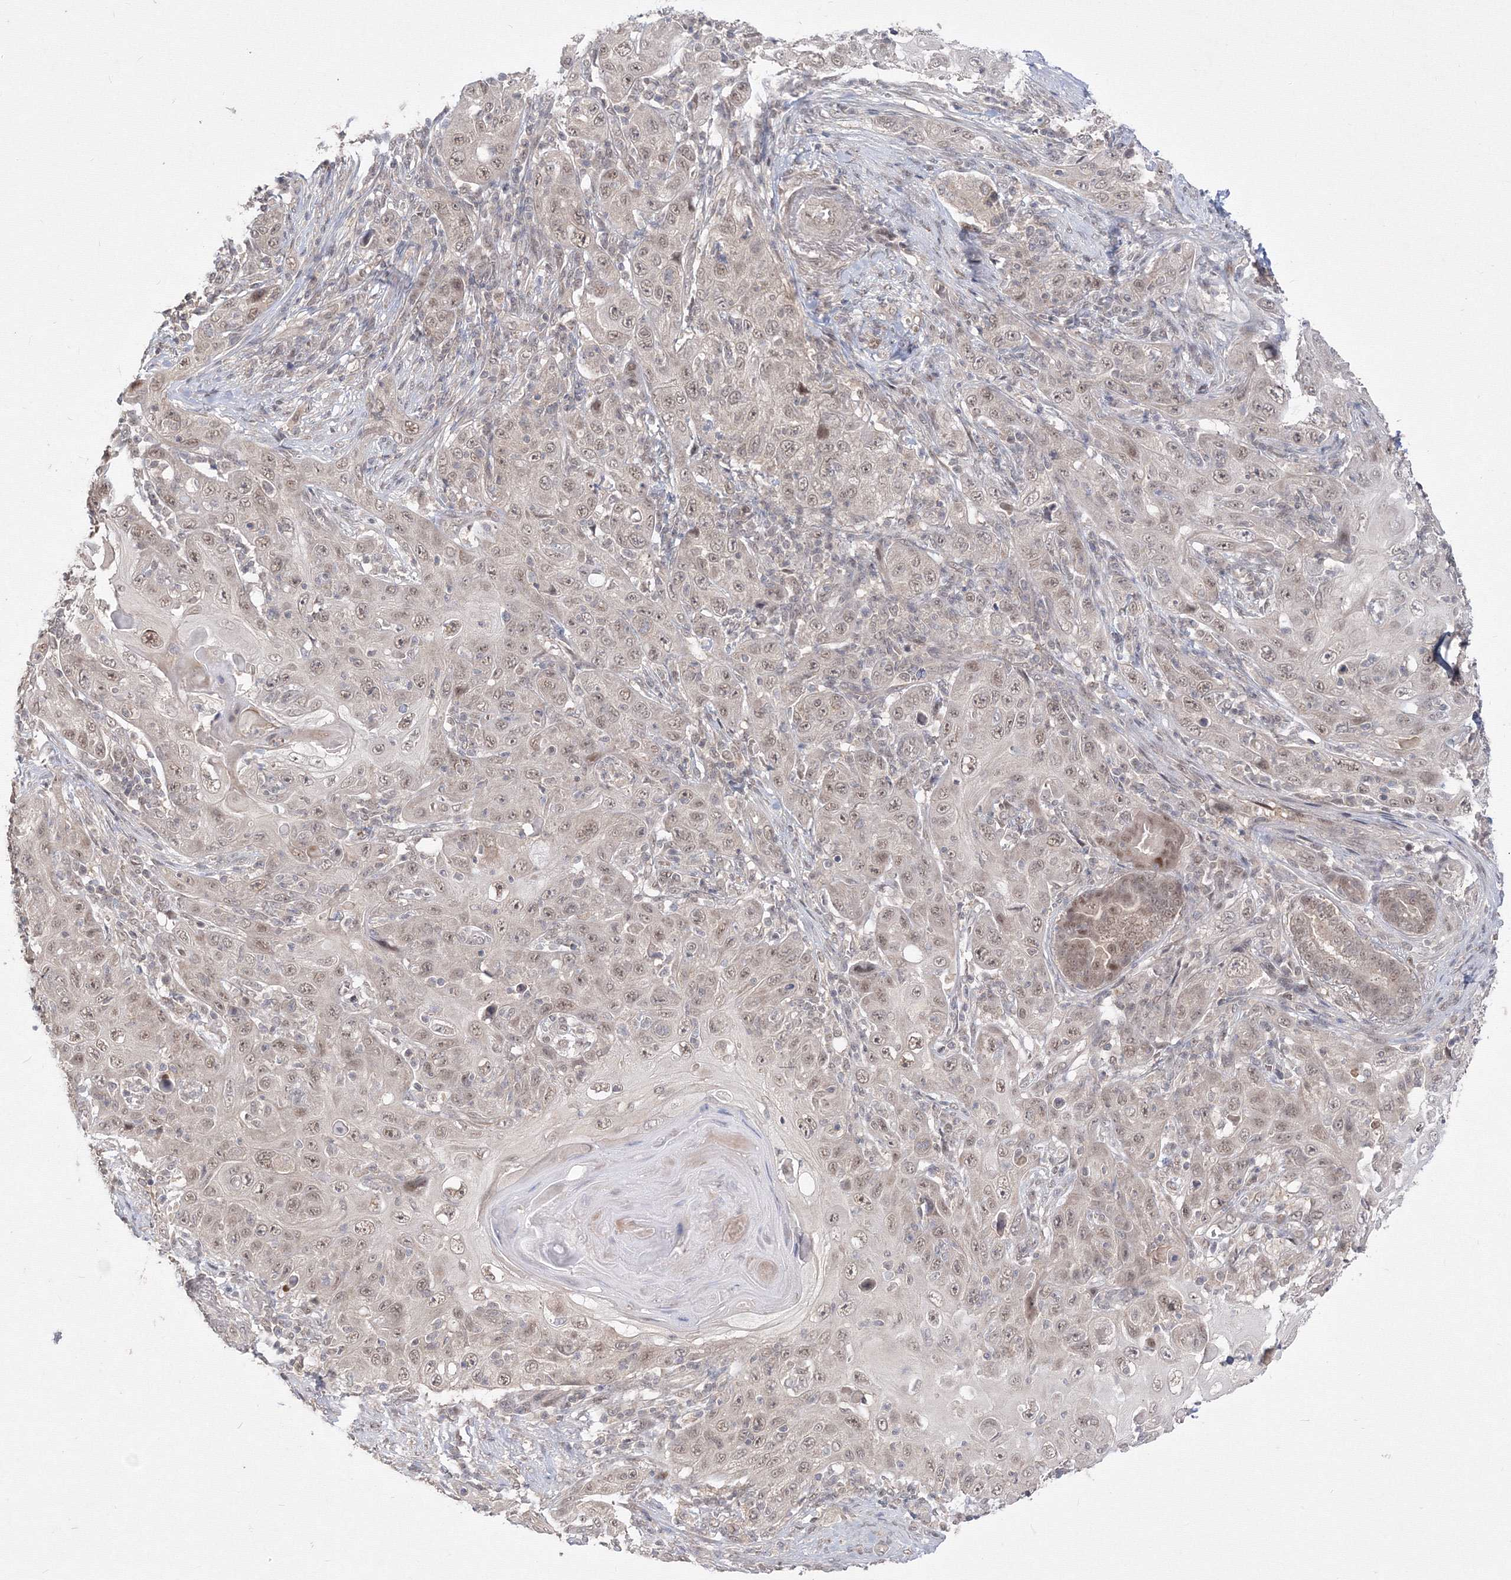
{"staining": {"intensity": "weak", "quantity": ">75%", "location": "nuclear"}, "tissue": "skin cancer", "cell_type": "Tumor cells", "image_type": "cancer", "snomed": [{"axis": "morphology", "description": "Squamous cell carcinoma, NOS"}, {"axis": "topography", "description": "Skin"}], "caption": "Tumor cells show weak nuclear positivity in about >75% of cells in skin squamous cell carcinoma.", "gene": "COPS4", "patient": {"sex": "female", "age": 88}}